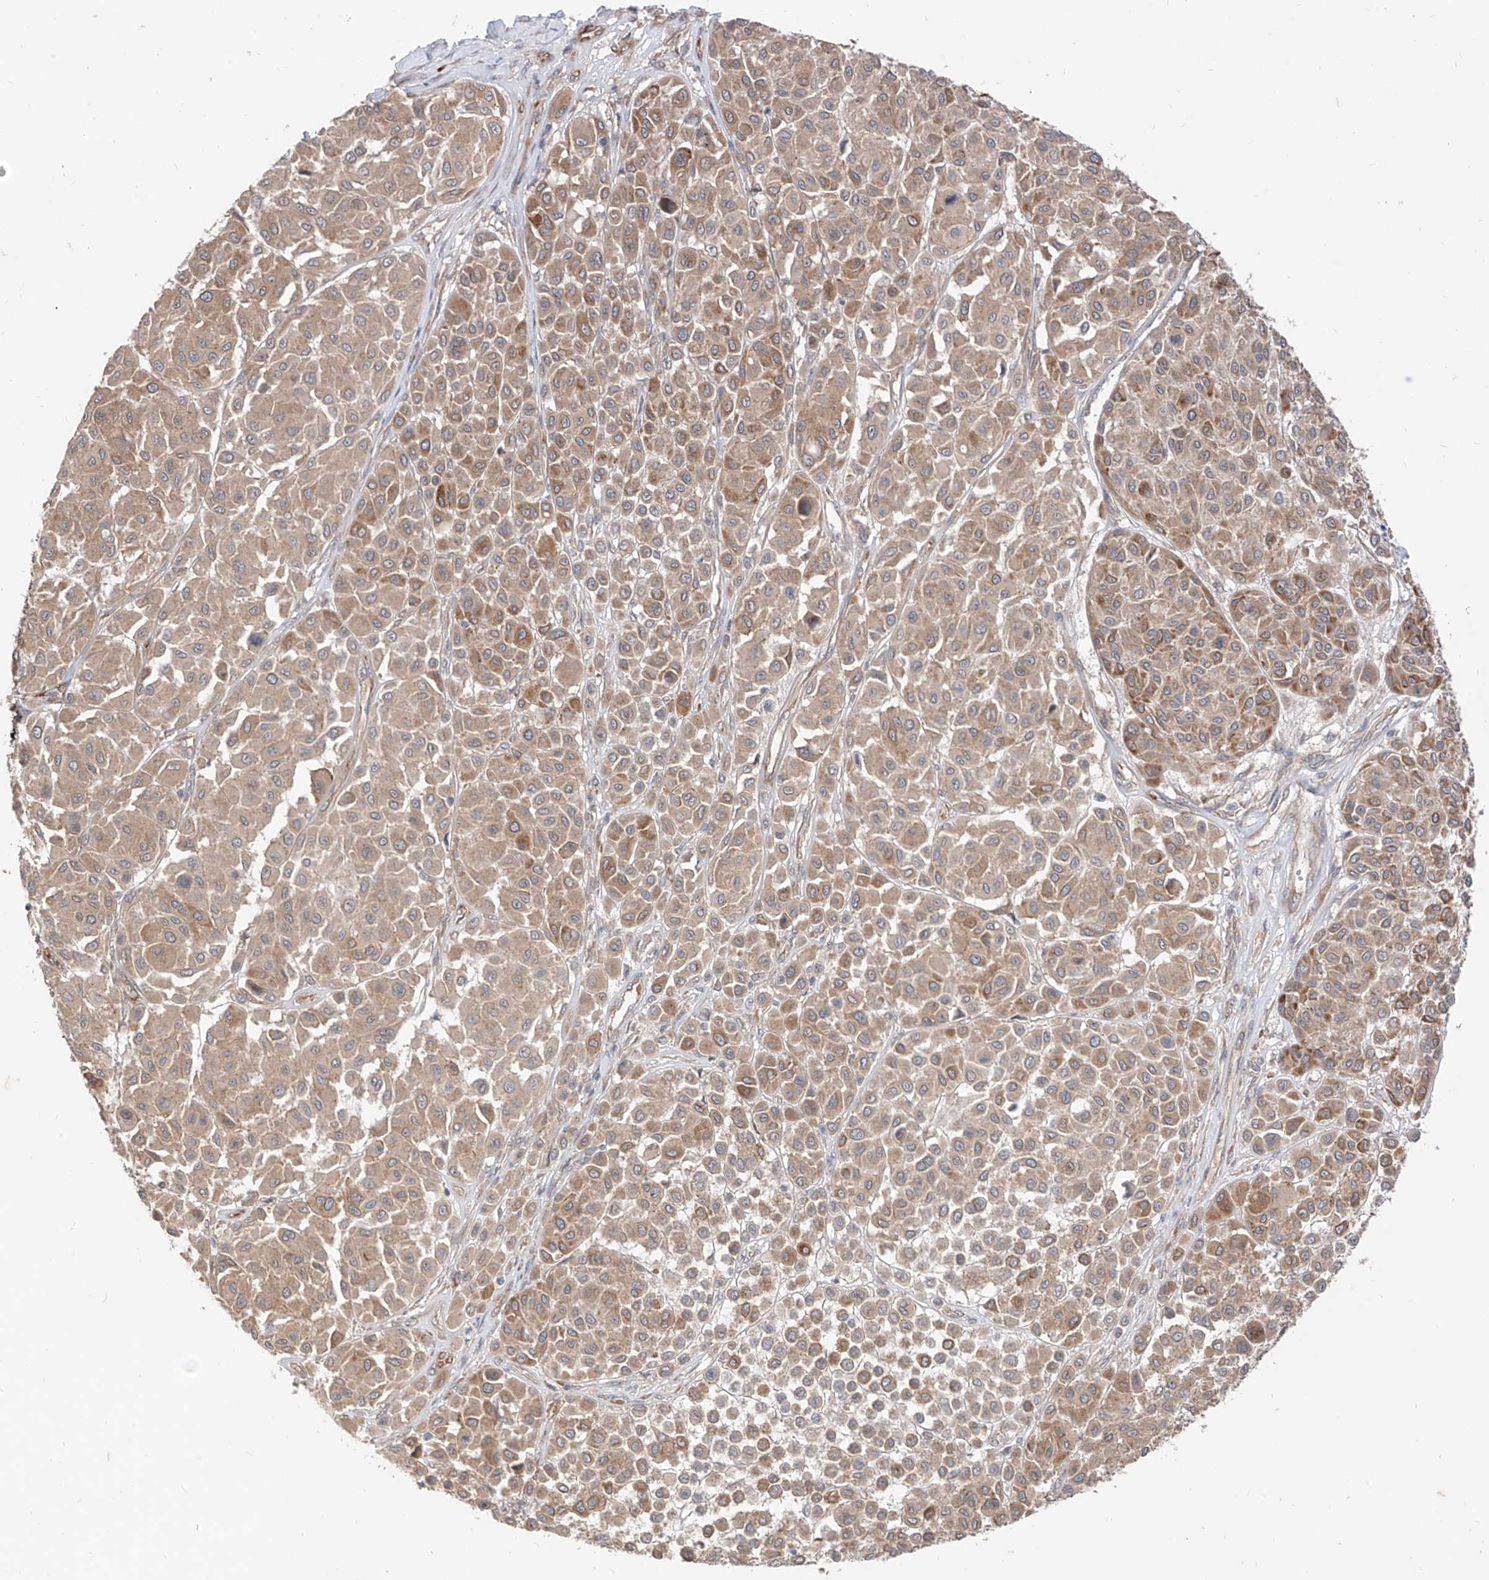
{"staining": {"intensity": "moderate", "quantity": ">75%", "location": "cytoplasmic/membranous"}, "tissue": "melanoma", "cell_type": "Tumor cells", "image_type": "cancer", "snomed": [{"axis": "morphology", "description": "Malignant melanoma, Metastatic site"}, {"axis": "topography", "description": "Soft tissue"}], "caption": "A brown stain highlights moderate cytoplasmic/membranous expression of a protein in human malignant melanoma (metastatic site) tumor cells.", "gene": "MTUS2", "patient": {"sex": "male", "age": 41}}